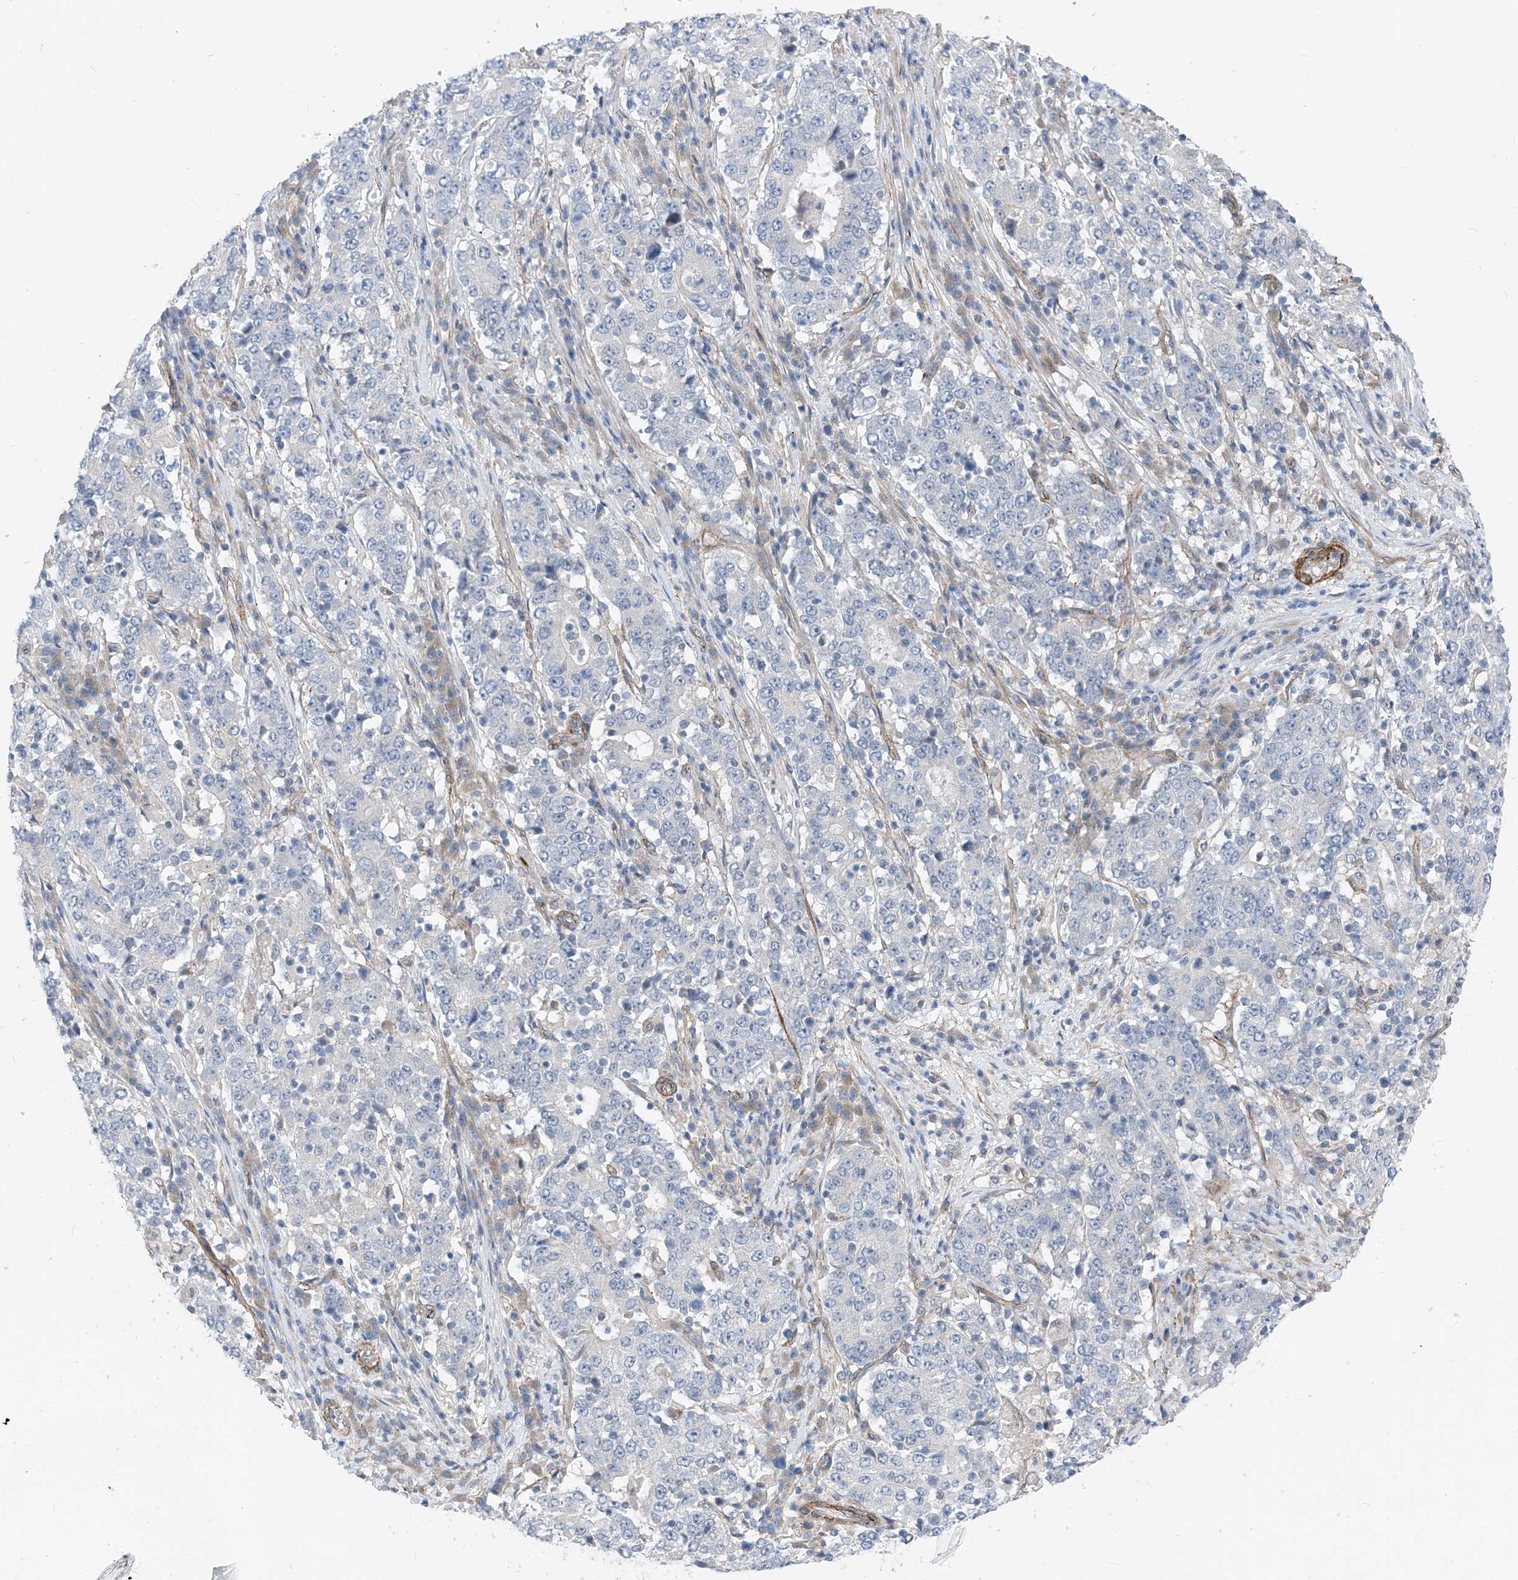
{"staining": {"intensity": "negative", "quantity": "none", "location": "none"}, "tissue": "stomach cancer", "cell_type": "Tumor cells", "image_type": "cancer", "snomed": [{"axis": "morphology", "description": "Adenocarcinoma, NOS"}, {"axis": "topography", "description": "Stomach"}], "caption": "Stomach cancer (adenocarcinoma) stained for a protein using IHC demonstrates no staining tumor cells.", "gene": "PLEKHA3", "patient": {"sex": "male", "age": 59}}